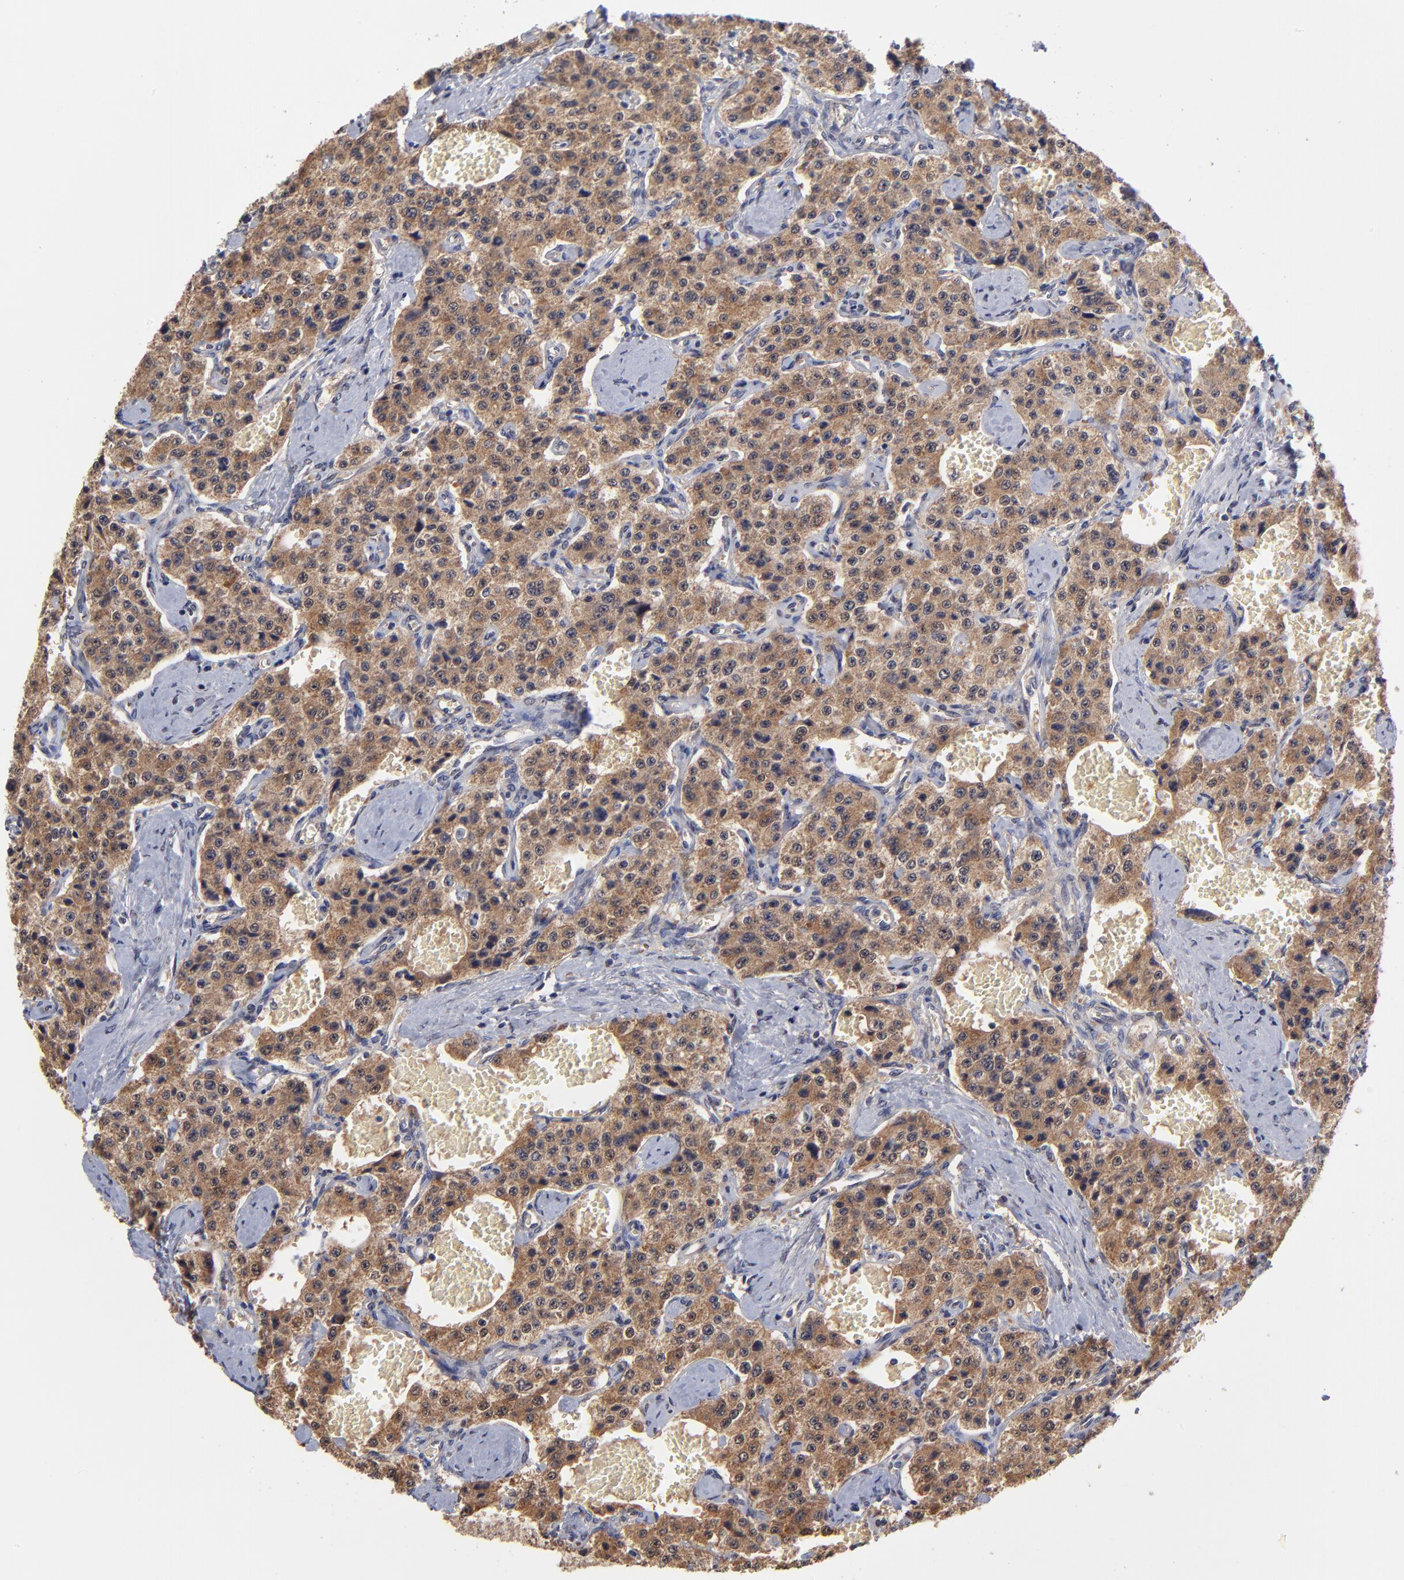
{"staining": {"intensity": "strong", "quantity": ">75%", "location": "cytoplasmic/membranous"}, "tissue": "carcinoid", "cell_type": "Tumor cells", "image_type": "cancer", "snomed": [{"axis": "morphology", "description": "Carcinoid, malignant, NOS"}, {"axis": "topography", "description": "Small intestine"}], "caption": "A brown stain labels strong cytoplasmic/membranous positivity of a protein in carcinoid (malignant) tumor cells.", "gene": "UBE2H", "patient": {"sex": "male", "age": 52}}